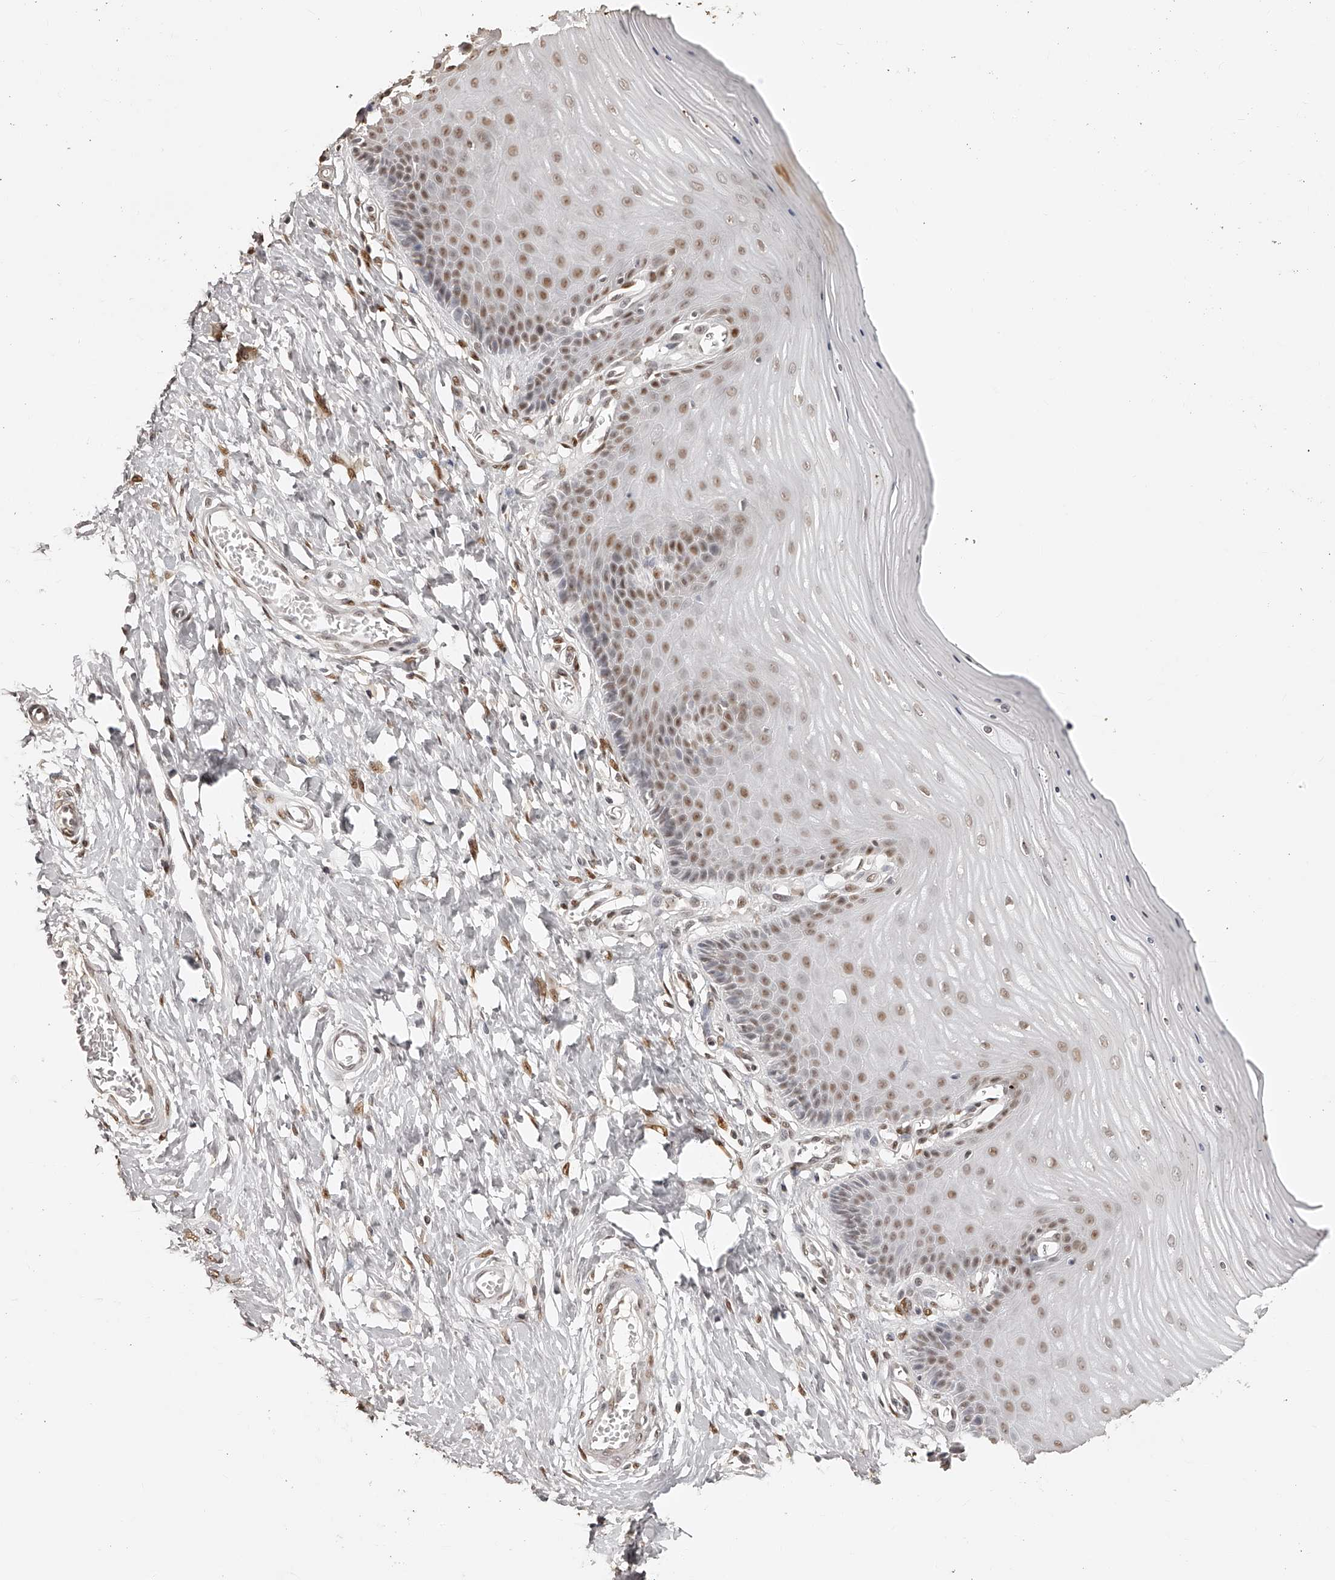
{"staining": {"intensity": "moderate", "quantity": "25%-75%", "location": "nuclear"}, "tissue": "cervix", "cell_type": "Glandular cells", "image_type": "normal", "snomed": [{"axis": "morphology", "description": "Normal tissue, NOS"}, {"axis": "topography", "description": "Cervix"}], "caption": "Cervix stained with a brown dye reveals moderate nuclear positive positivity in about 25%-75% of glandular cells.", "gene": "ZNF503", "patient": {"sex": "female", "age": 55}}